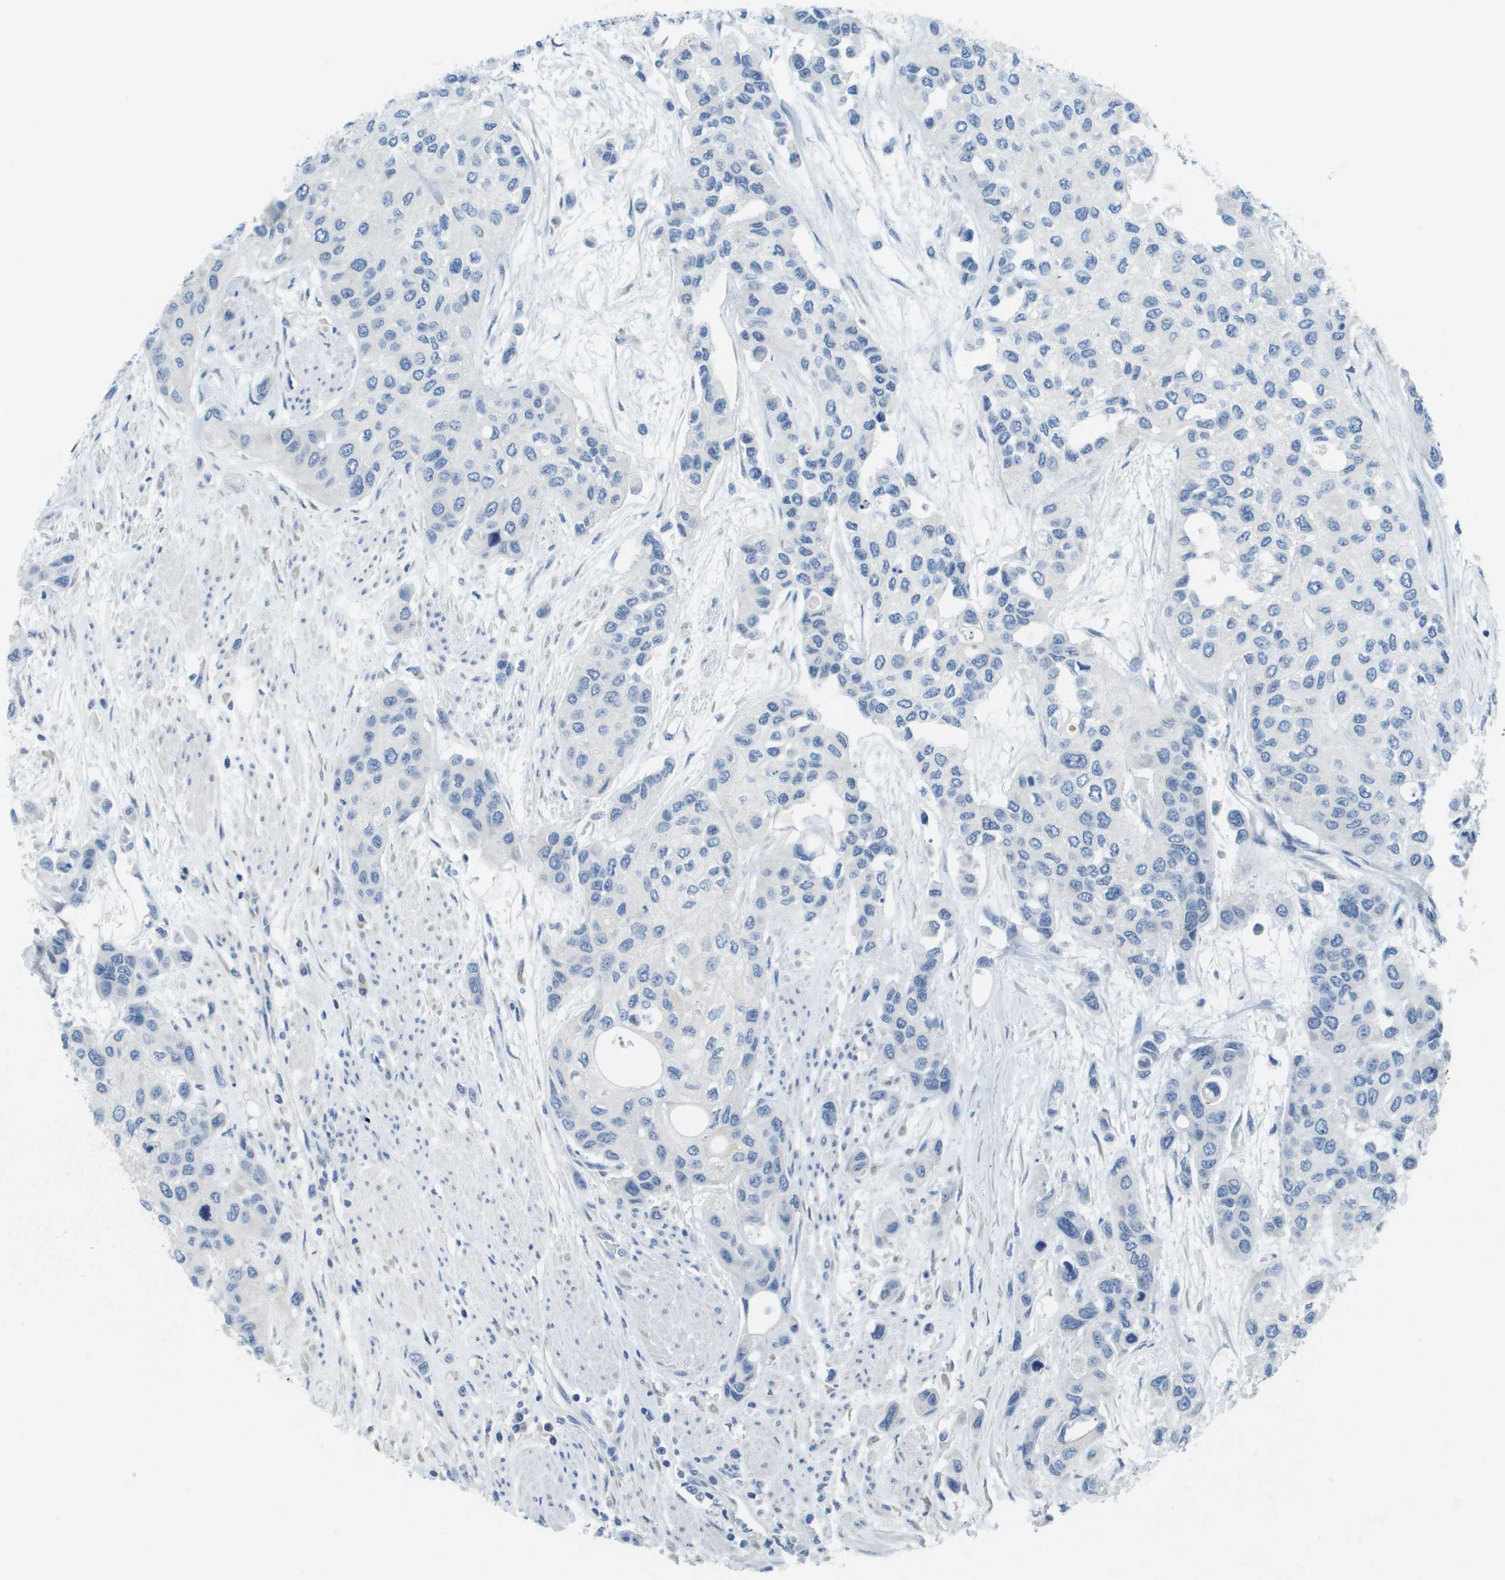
{"staining": {"intensity": "negative", "quantity": "none", "location": "none"}, "tissue": "urothelial cancer", "cell_type": "Tumor cells", "image_type": "cancer", "snomed": [{"axis": "morphology", "description": "Urothelial carcinoma, High grade"}, {"axis": "topography", "description": "Urinary bladder"}], "caption": "Immunohistochemical staining of human urothelial cancer displays no significant staining in tumor cells.", "gene": "PTGDR2", "patient": {"sex": "female", "age": 56}}